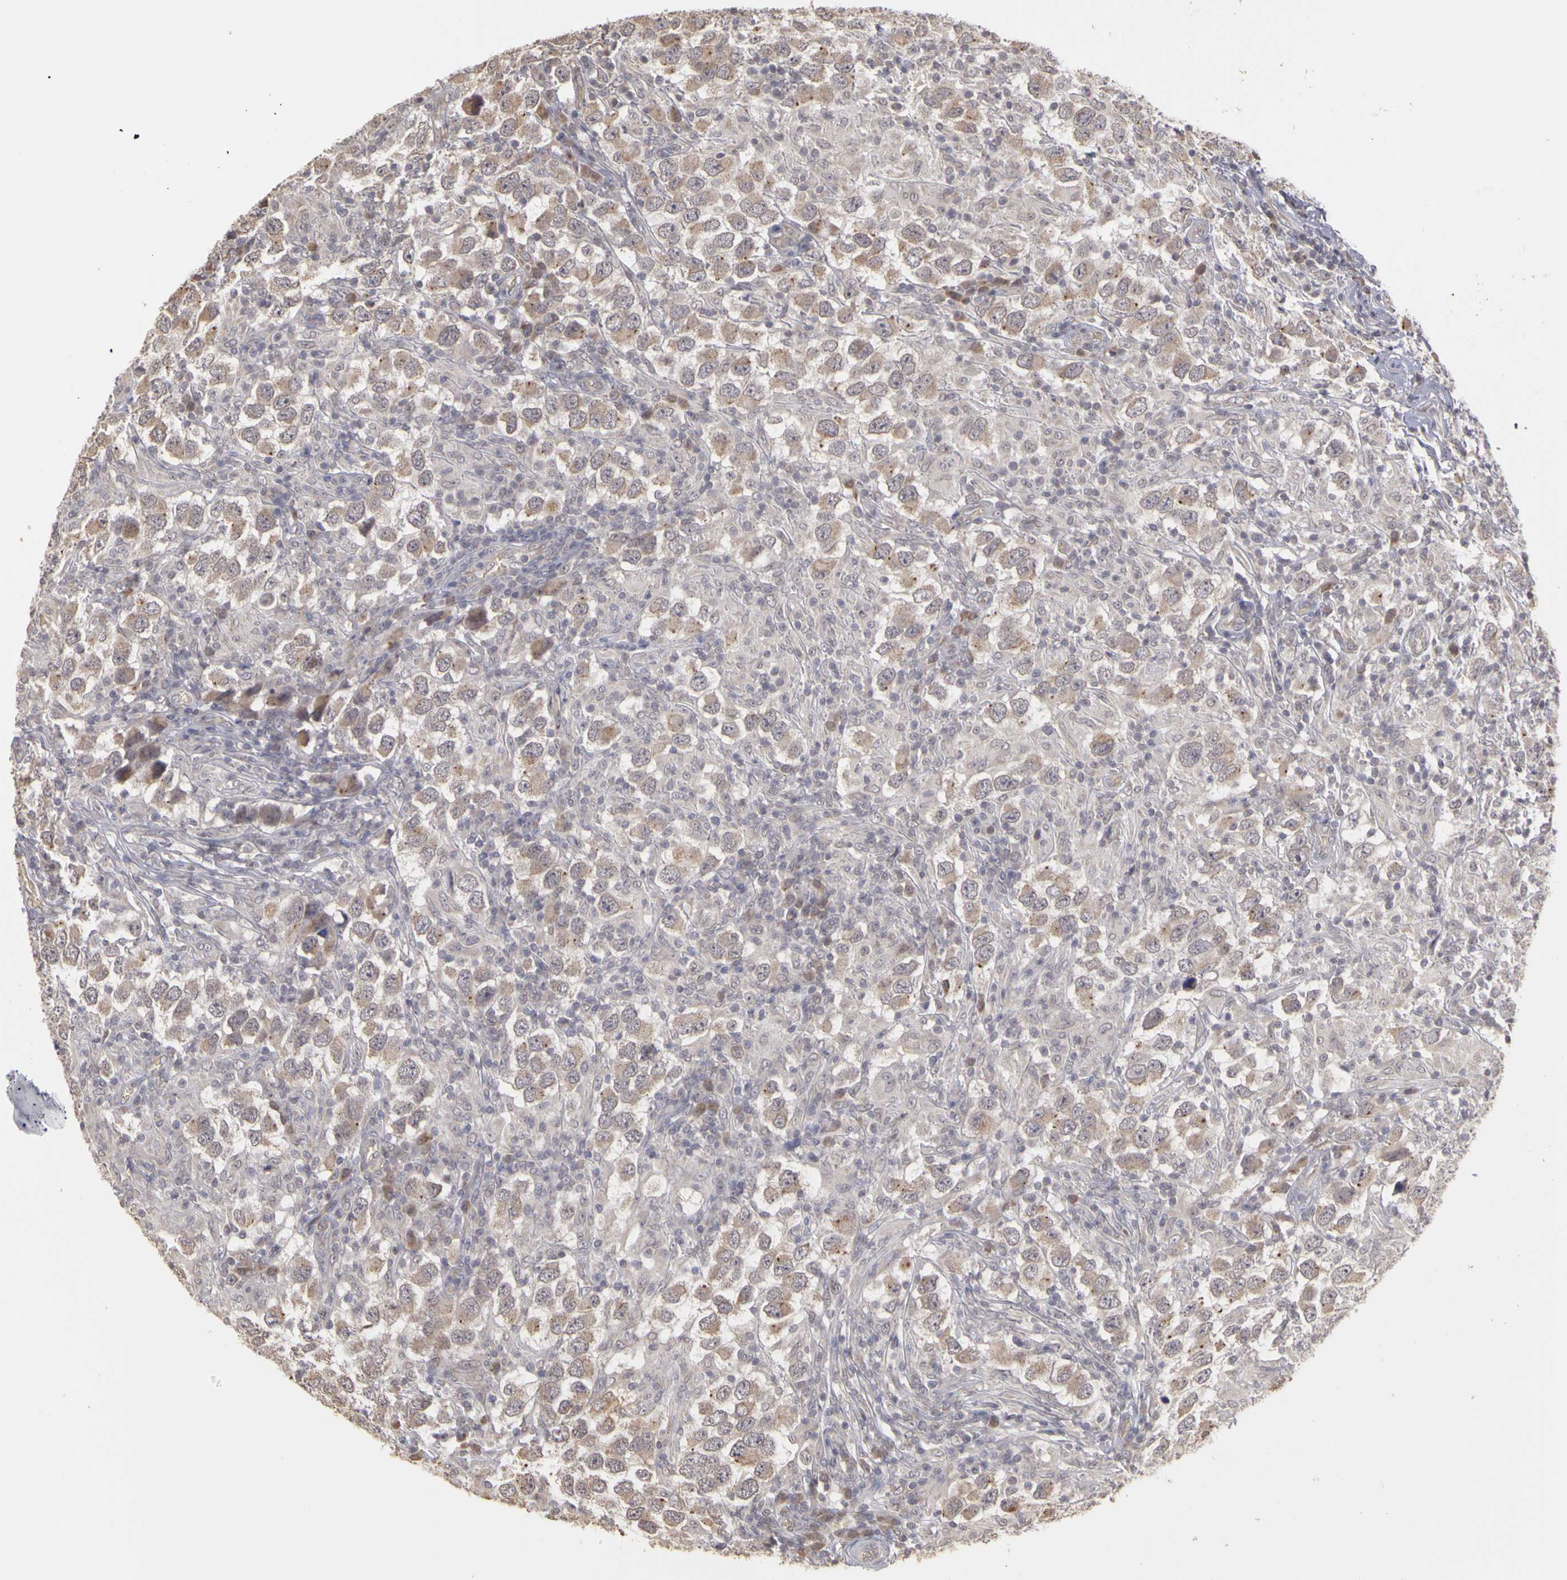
{"staining": {"intensity": "weak", "quantity": ">75%", "location": "cytoplasmic/membranous"}, "tissue": "testis cancer", "cell_type": "Tumor cells", "image_type": "cancer", "snomed": [{"axis": "morphology", "description": "Carcinoma, Embryonal, NOS"}, {"axis": "topography", "description": "Testis"}], "caption": "High-power microscopy captured an immunohistochemistry image of testis cancer, revealing weak cytoplasmic/membranous staining in about >75% of tumor cells. (Brightfield microscopy of DAB IHC at high magnification).", "gene": "FRMD7", "patient": {"sex": "male", "age": 21}}